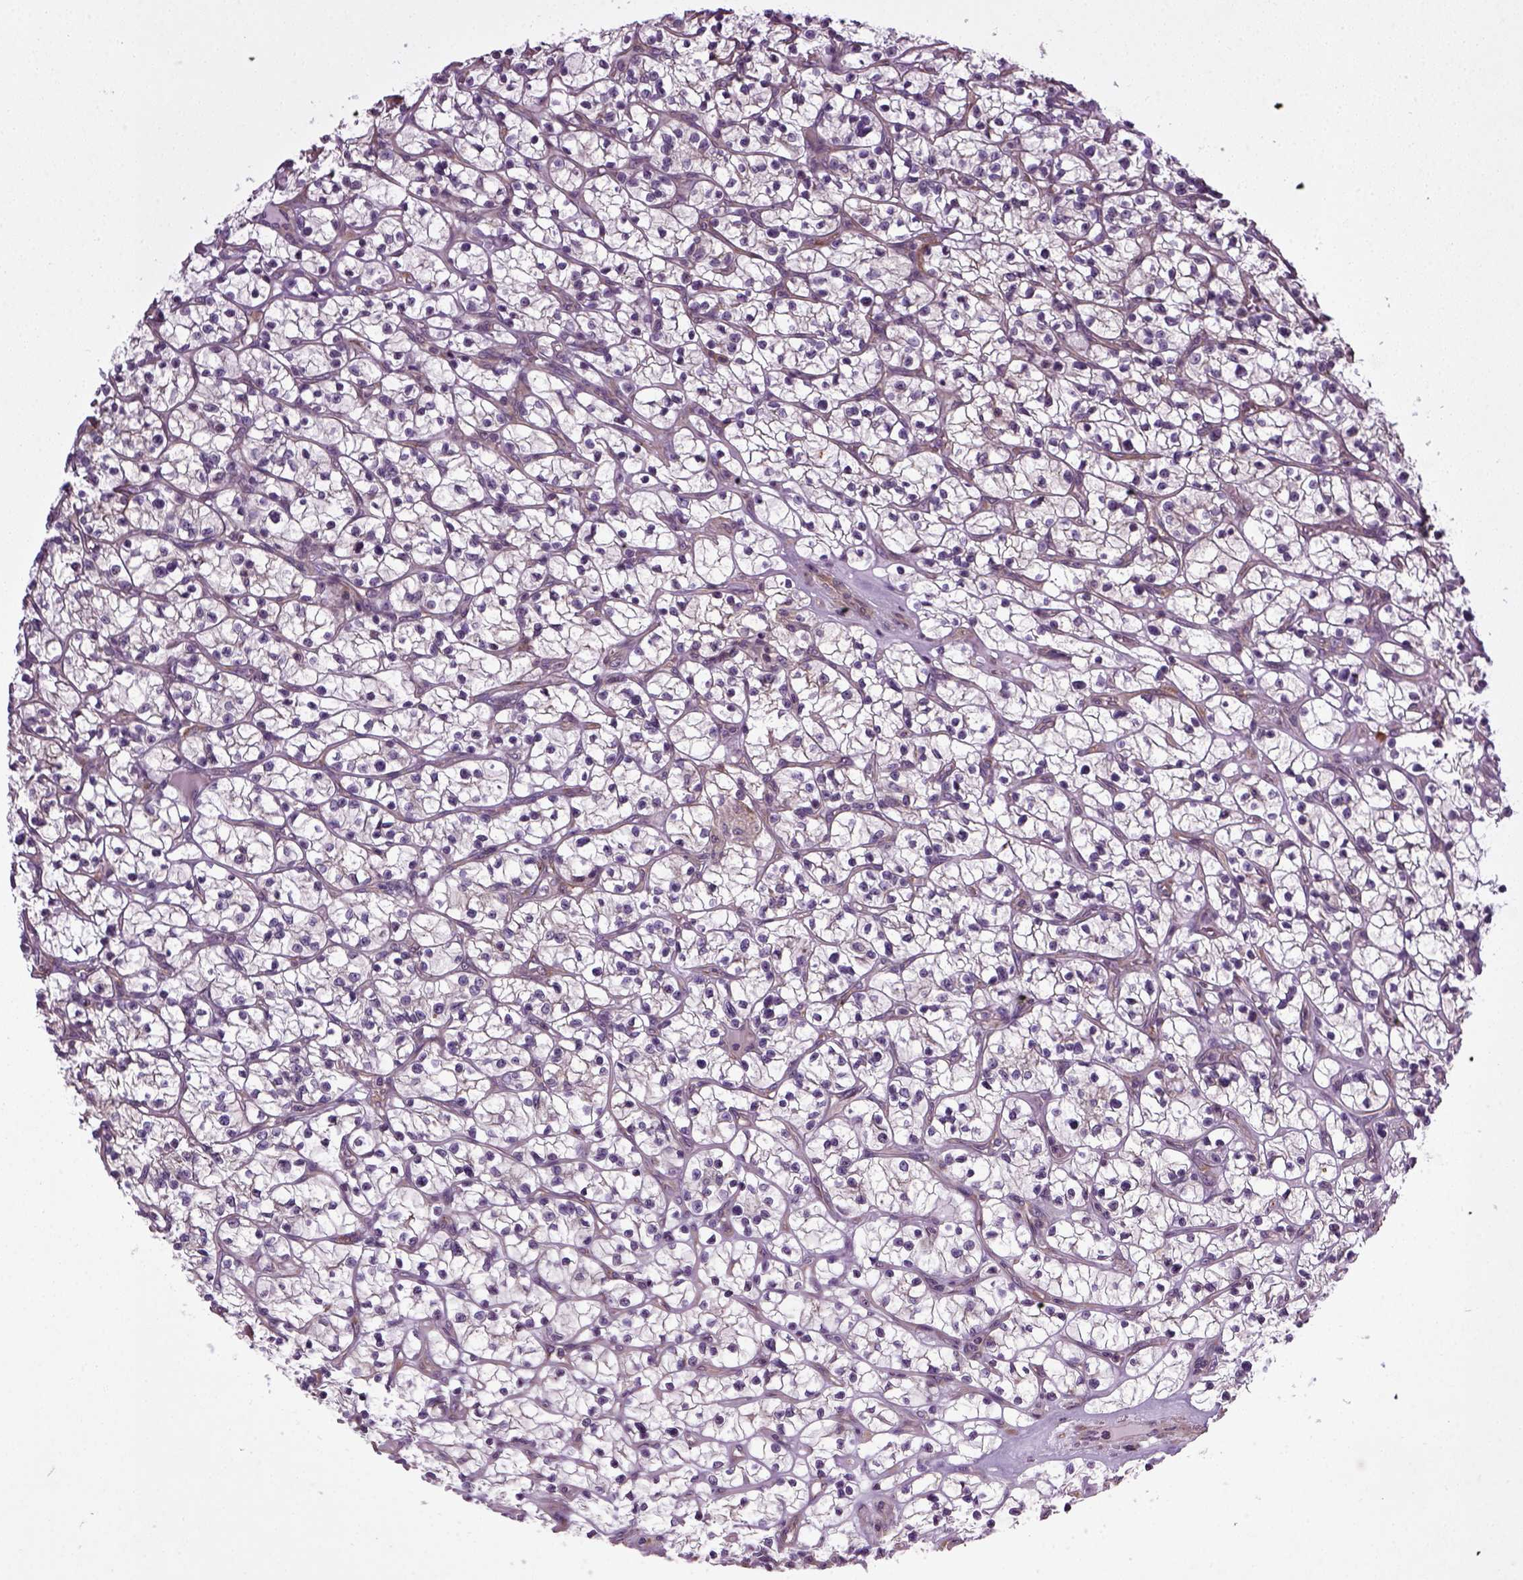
{"staining": {"intensity": "negative", "quantity": "none", "location": "none"}, "tissue": "renal cancer", "cell_type": "Tumor cells", "image_type": "cancer", "snomed": [{"axis": "morphology", "description": "Adenocarcinoma, NOS"}, {"axis": "topography", "description": "Kidney"}], "caption": "This photomicrograph is of renal cancer stained with immunohistochemistry (IHC) to label a protein in brown with the nuclei are counter-stained blue. There is no staining in tumor cells. (DAB immunohistochemistry (IHC) with hematoxylin counter stain).", "gene": "TPRG1", "patient": {"sex": "female", "age": 64}}